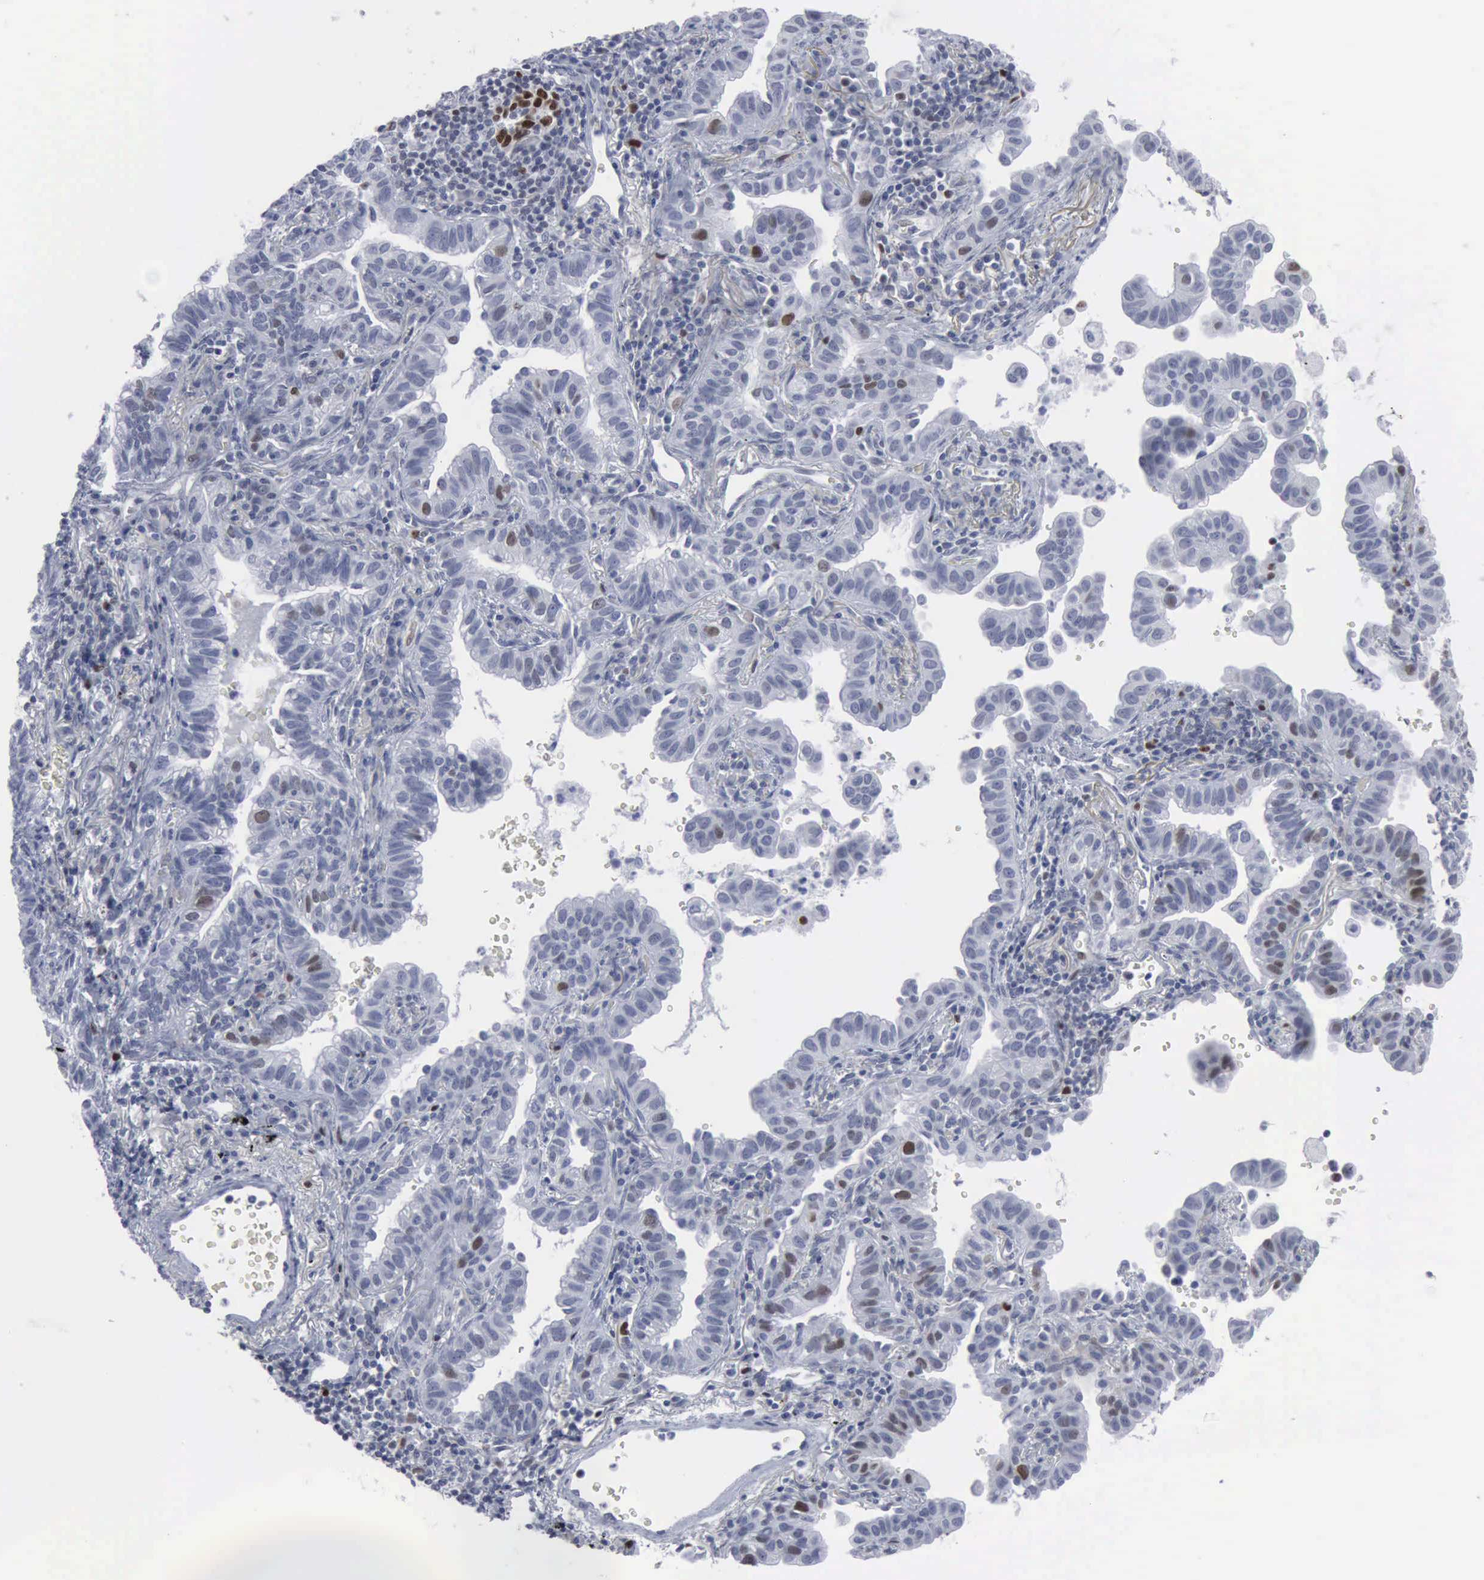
{"staining": {"intensity": "moderate", "quantity": "<25%", "location": "nuclear"}, "tissue": "lung cancer", "cell_type": "Tumor cells", "image_type": "cancer", "snomed": [{"axis": "morphology", "description": "Adenocarcinoma, NOS"}, {"axis": "topography", "description": "Lung"}], "caption": "High-power microscopy captured an immunohistochemistry (IHC) image of lung adenocarcinoma, revealing moderate nuclear positivity in approximately <25% of tumor cells. (brown staining indicates protein expression, while blue staining denotes nuclei).", "gene": "MCM5", "patient": {"sex": "female", "age": 50}}